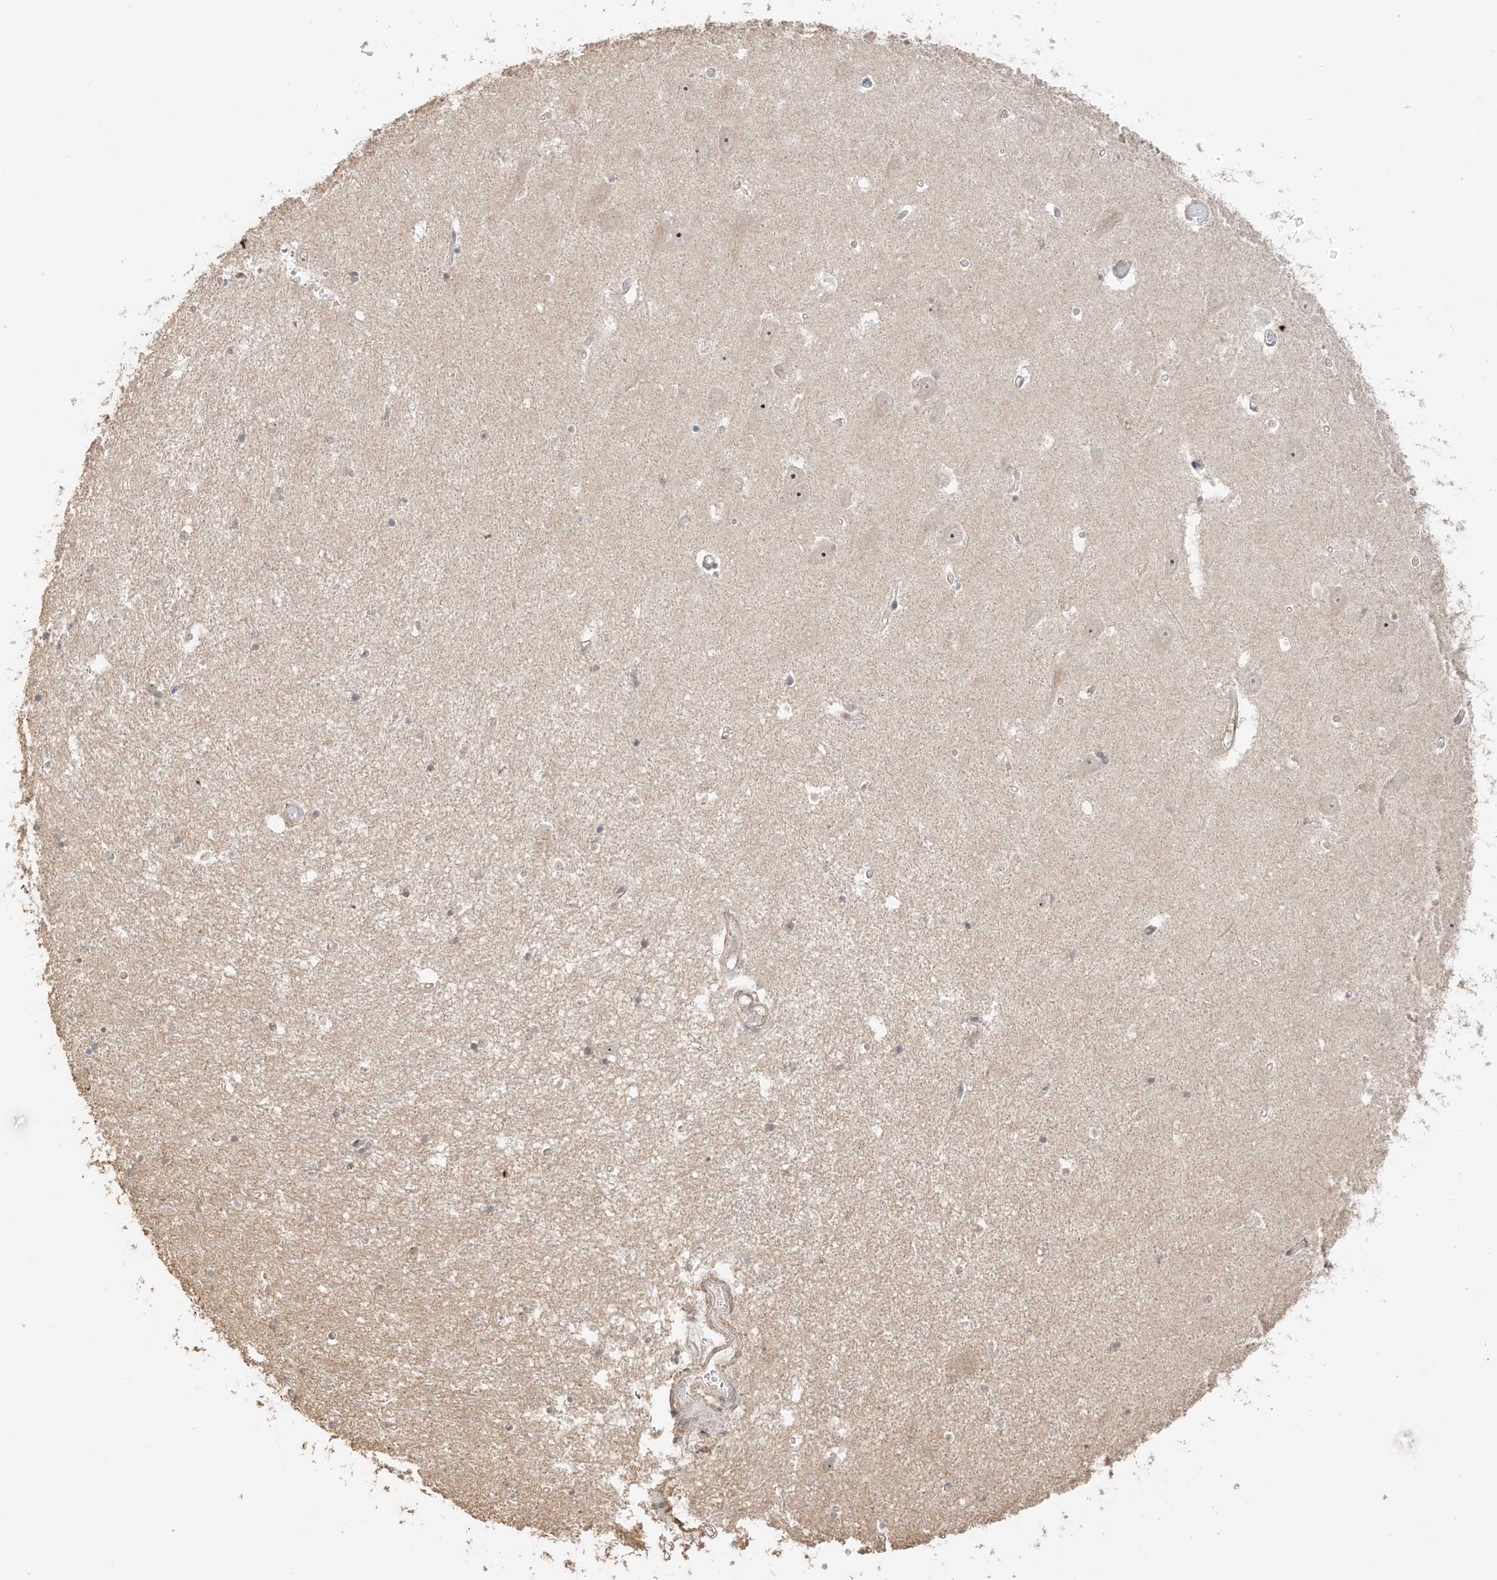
{"staining": {"intensity": "negative", "quantity": "none", "location": "none"}, "tissue": "hippocampus", "cell_type": "Glial cells", "image_type": "normal", "snomed": [{"axis": "morphology", "description": "Normal tissue, NOS"}, {"axis": "topography", "description": "Hippocampus"}], "caption": "A photomicrograph of human hippocampus is negative for staining in glial cells. (Stains: DAB immunohistochemistry (IHC) with hematoxylin counter stain, Microscopy: brightfield microscopy at high magnification).", "gene": "NPHS1", "patient": {"sex": "male", "age": 70}}